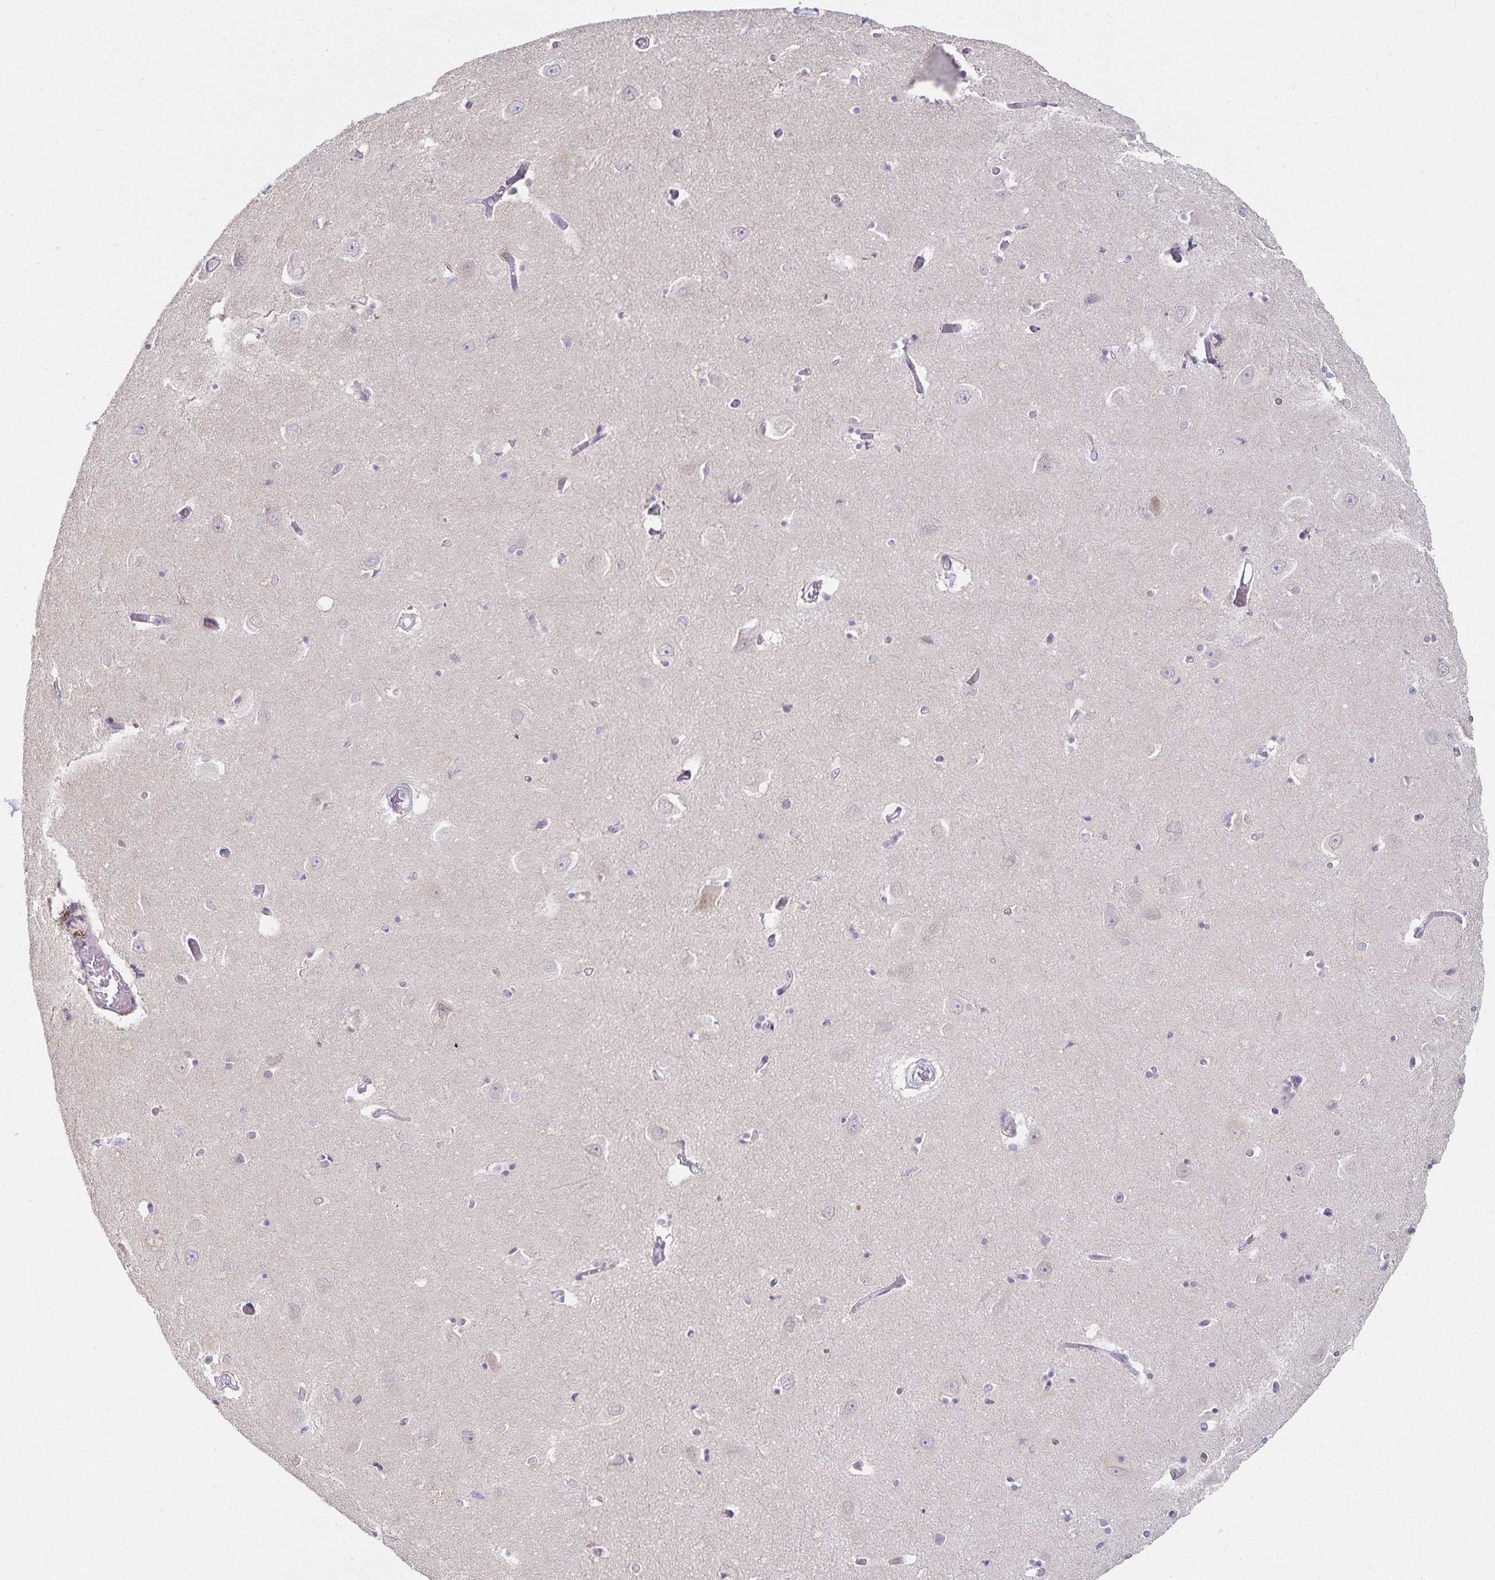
{"staining": {"intensity": "negative", "quantity": "none", "location": "none"}, "tissue": "caudate", "cell_type": "Glial cells", "image_type": "normal", "snomed": [{"axis": "morphology", "description": "Normal tissue, NOS"}, {"axis": "topography", "description": "Lateral ventricle wall"}, {"axis": "topography", "description": "Hippocampus"}], "caption": "Unremarkable caudate was stained to show a protein in brown. There is no significant staining in glial cells. Brightfield microscopy of immunohistochemistry stained with DAB (brown) and hematoxylin (blue), captured at high magnification.", "gene": "GP2", "patient": {"sex": "female", "age": 63}}